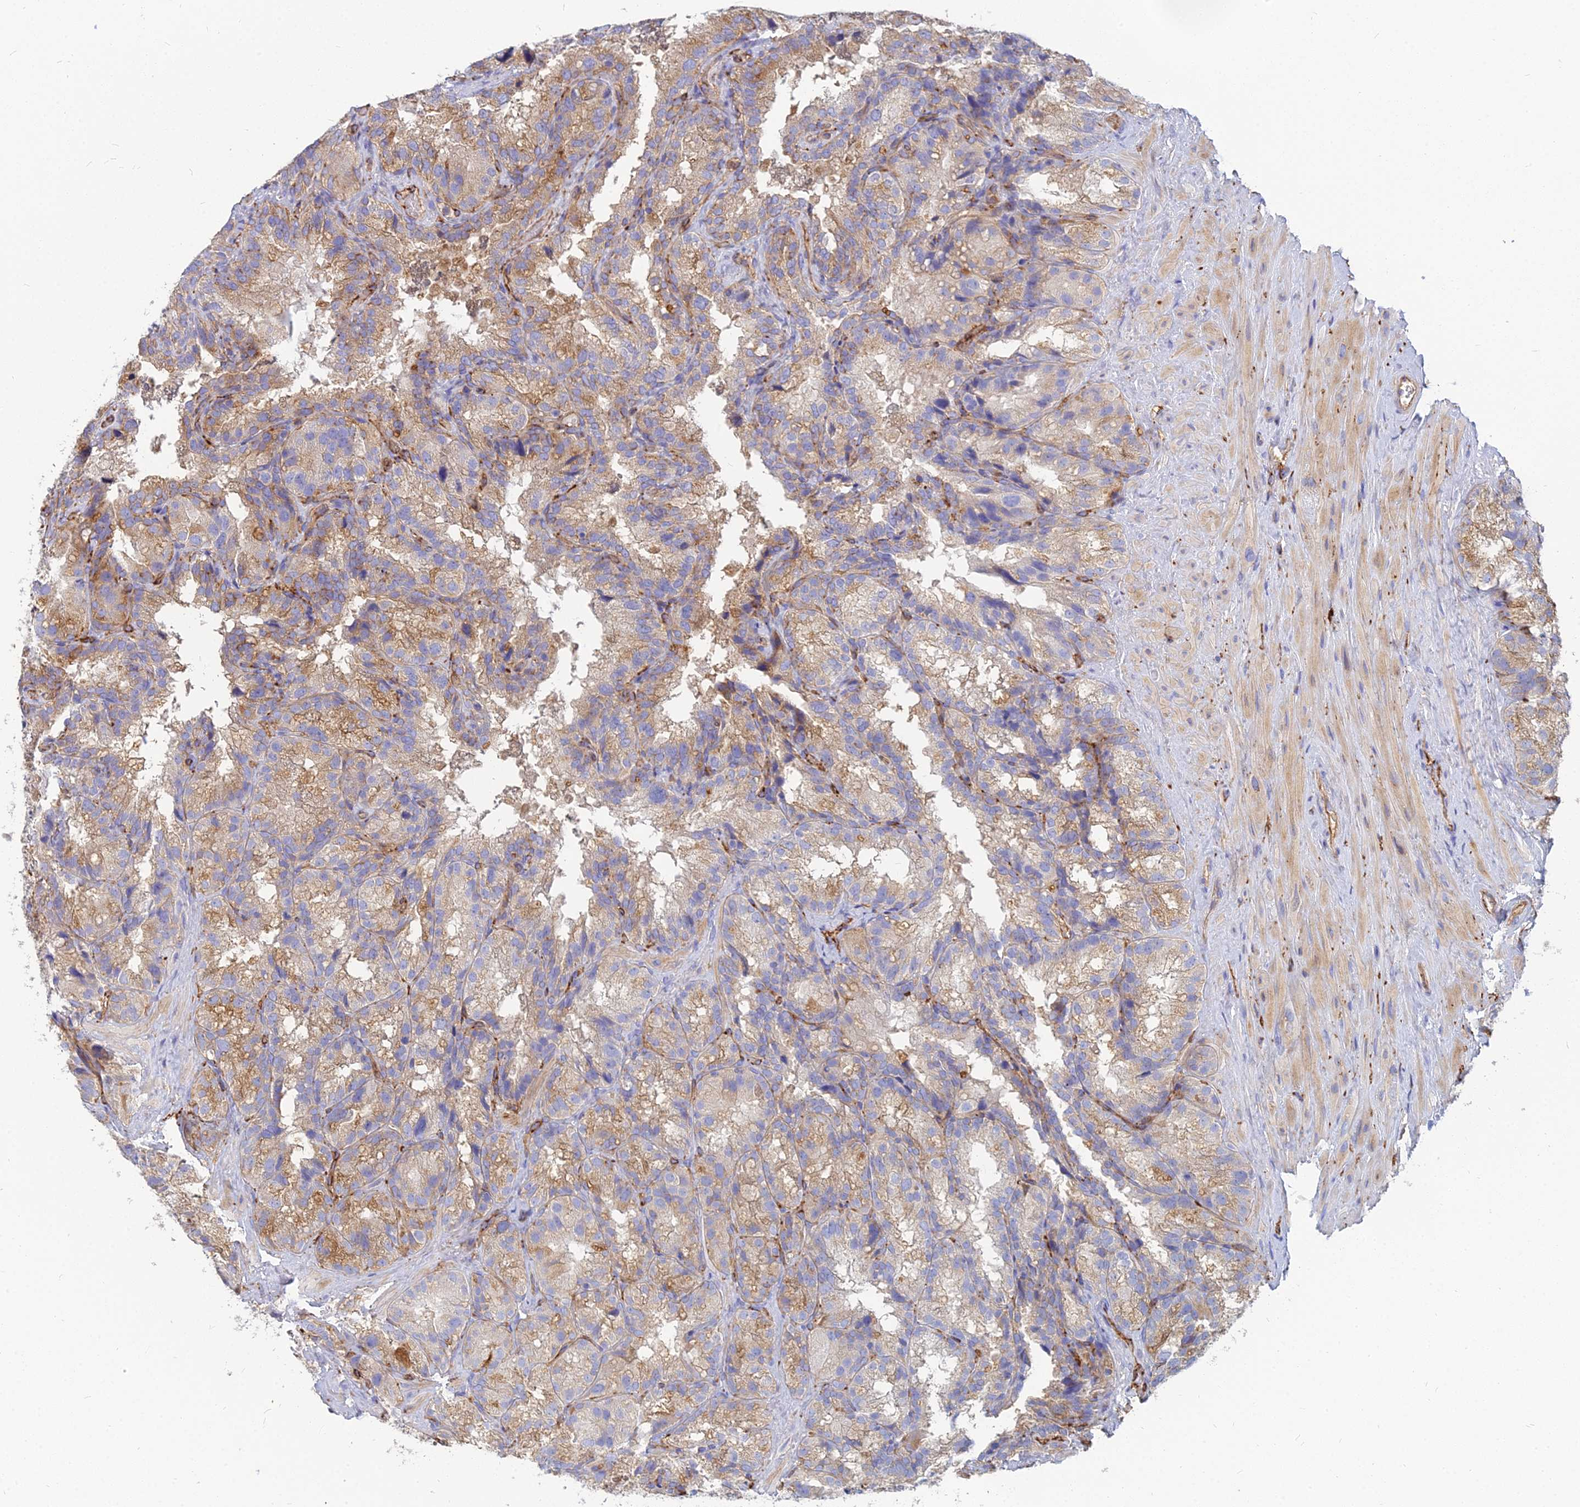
{"staining": {"intensity": "moderate", "quantity": ">75%", "location": "cytoplasmic/membranous"}, "tissue": "seminal vesicle", "cell_type": "Glandular cells", "image_type": "normal", "snomed": [{"axis": "morphology", "description": "Normal tissue, NOS"}, {"axis": "topography", "description": "Seminal veicle"}], "caption": "The immunohistochemical stain labels moderate cytoplasmic/membranous expression in glandular cells of normal seminal vesicle.", "gene": "VAT1", "patient": {"sex": "male", "age": 58}}